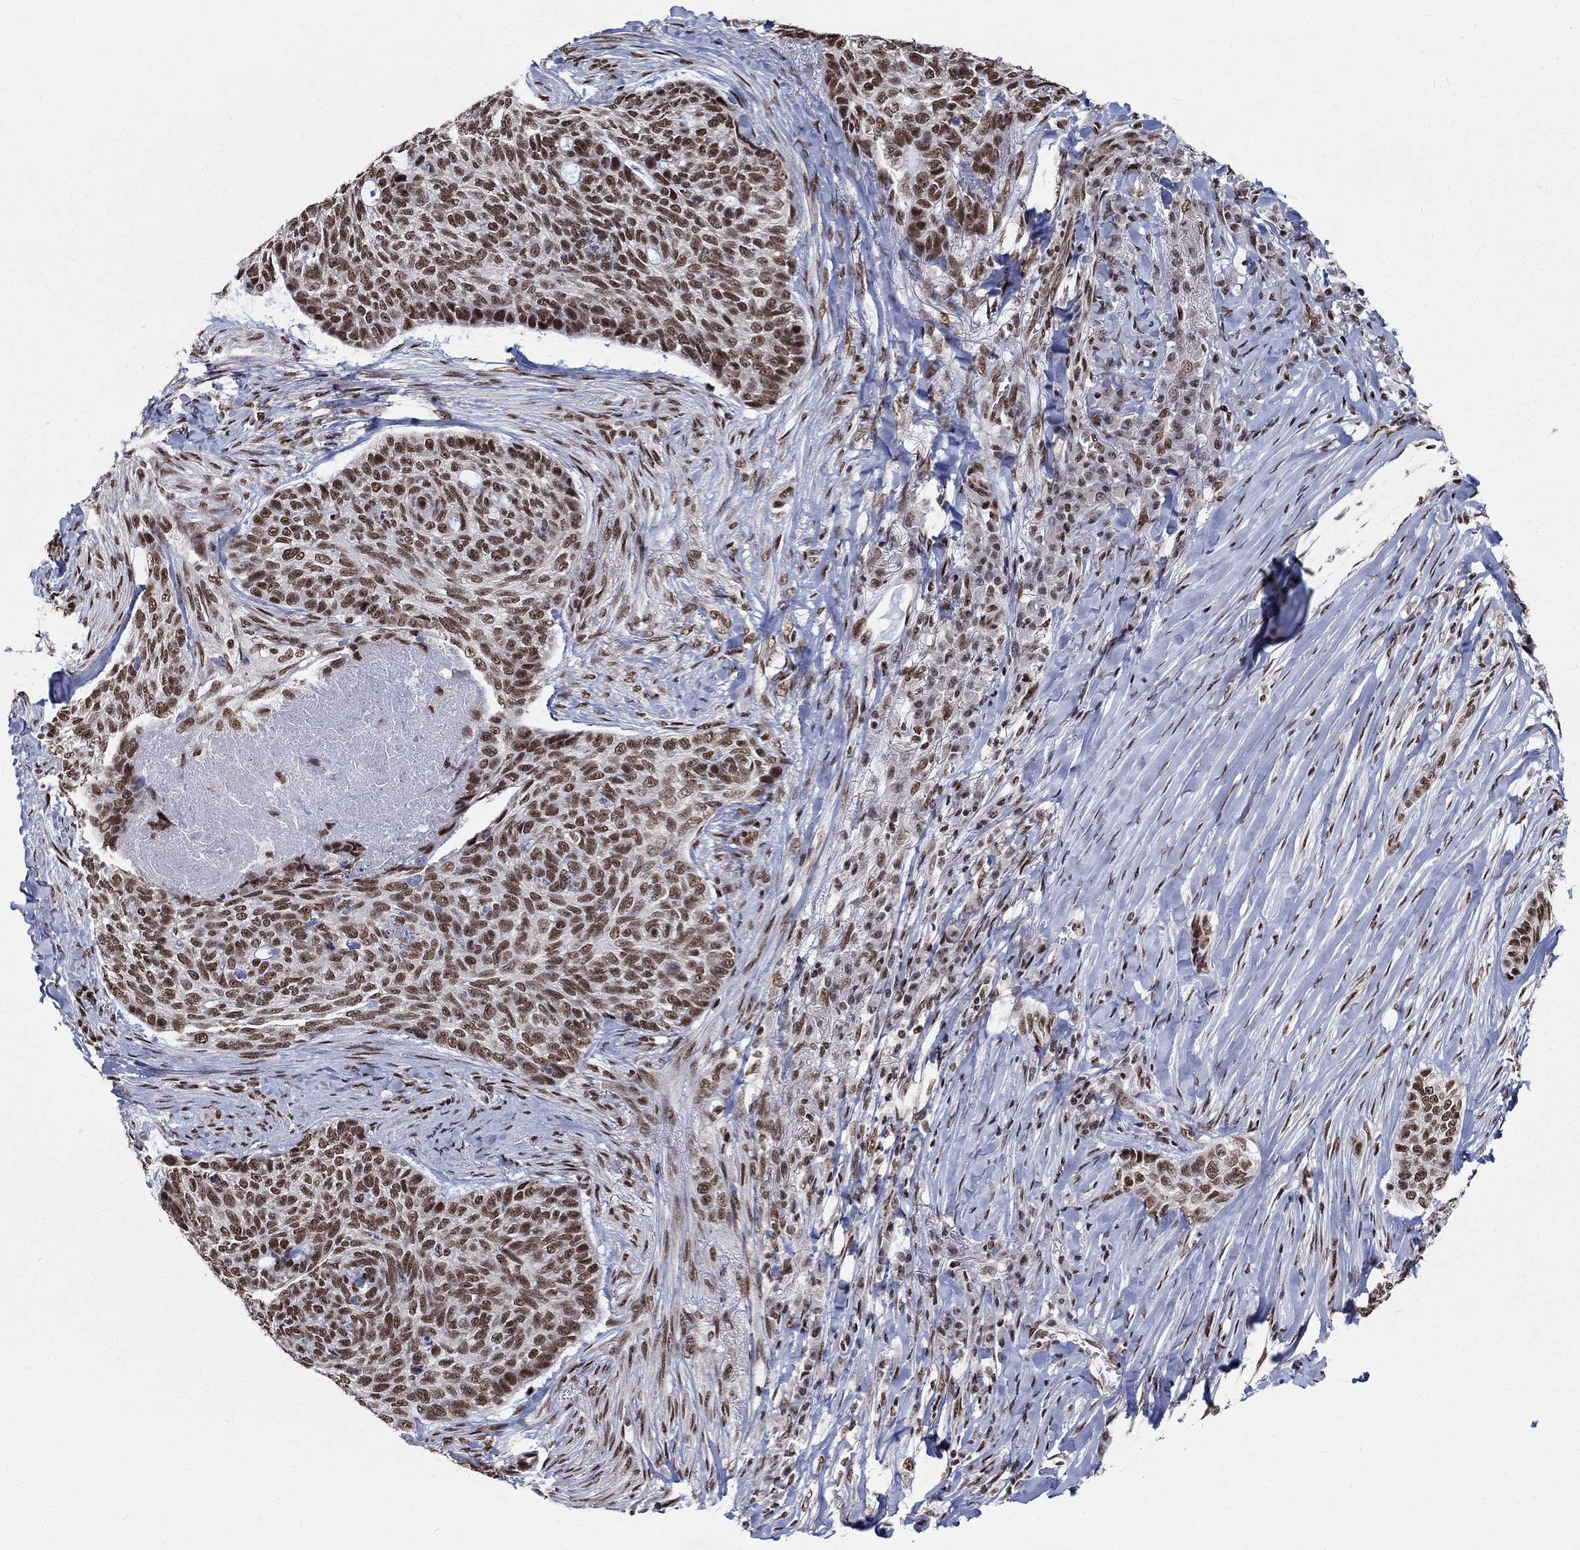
{"staining": {"intensity": "moderate", "quantity": ">75%", "location": "nuclear"}, "tissue": "skin cancer", "cell_type": "Tumor cells", "image_type": "cancer", "snomed": [{"axis": "morphology", "description": "Basal cell carcinoma"}, {"axis": "topography", "description": "Skin"}], "caption": "Protein staining demonstrates moderate nuclear positivity in approximately >75% of tumor cells in skin basal cell carcinoma.", "gene": "FBXO16", "patient": {"sex": "female", "age": 69}}